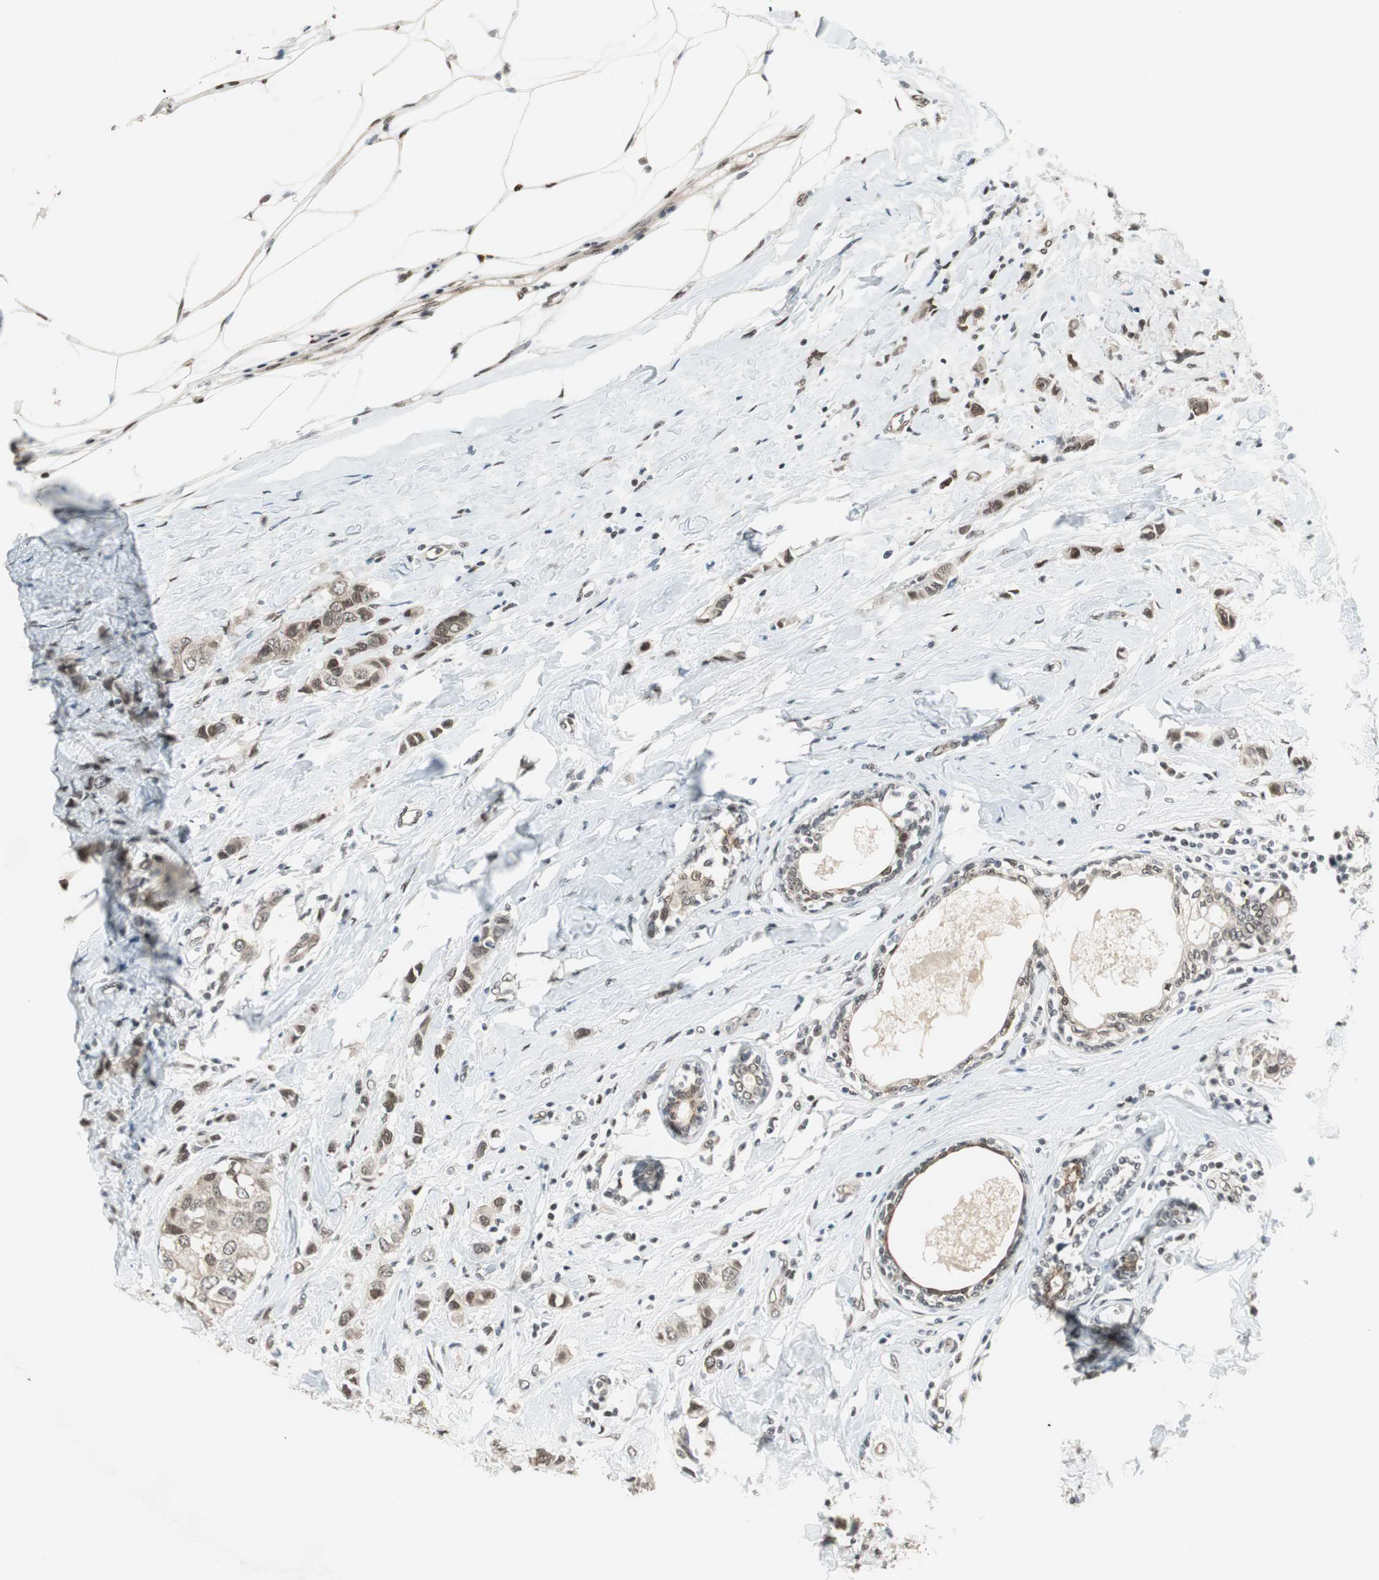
{"staining": {"intensity": "weak", "quantity": ">75%", "location": "cytoplasmic/membranous,nuclear"}, "tissue": "breast cancer", "cell_type": "Tumor cells", "image_type": "cancer", "snomed": [{"axis": "morphology", "description": "Duct carcinoma"}, {"axis": "topography", "description": "Breast"}], "caption": "Breast cancer tissue shows weak cytoplasmic/membranous and nuclear positivity in approximately >75% of tumor cells", "gene": "ZBTB17", "patient": {"sex": "female", "age": 50}}